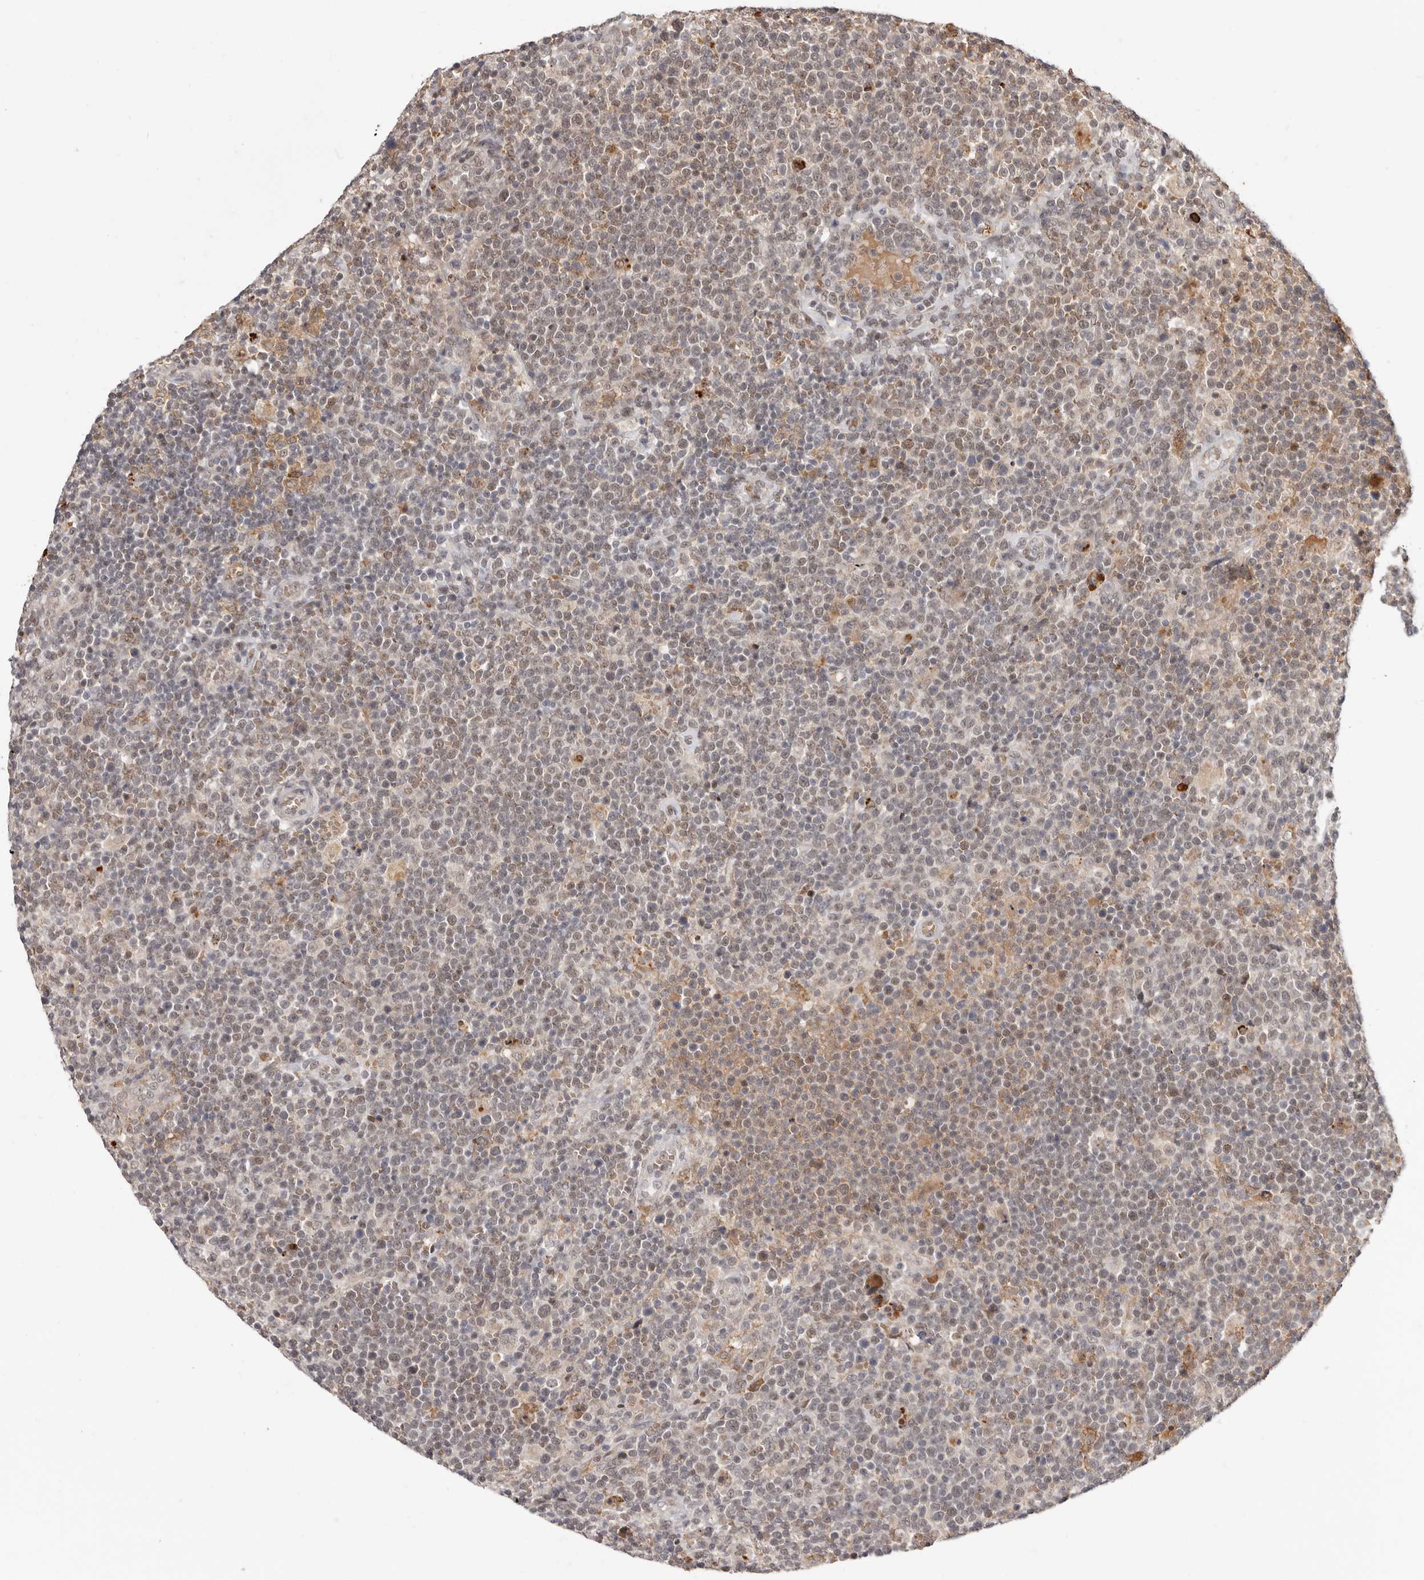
{"staining": {"intensity": "weak", "quantity": "25%-75%", "location": "nuclear"}, "tissue": "lymphoma", "cell_type": "Tumor cells", "image_type": "cancer", "snomed": [{"axis": "morphology", "description": "Malignant lymphoma, non-Hodgkin's type, High grade"}, {"axis": "topography", "description": "Lymph node"}], "caption": "Human lymphoma stained for a protein (brown) displays weak nuclear positive expression in about 25%-75% of tumor cells.", "gene": "NCOA3", "patient": {"sex": "male", "age": 61}}